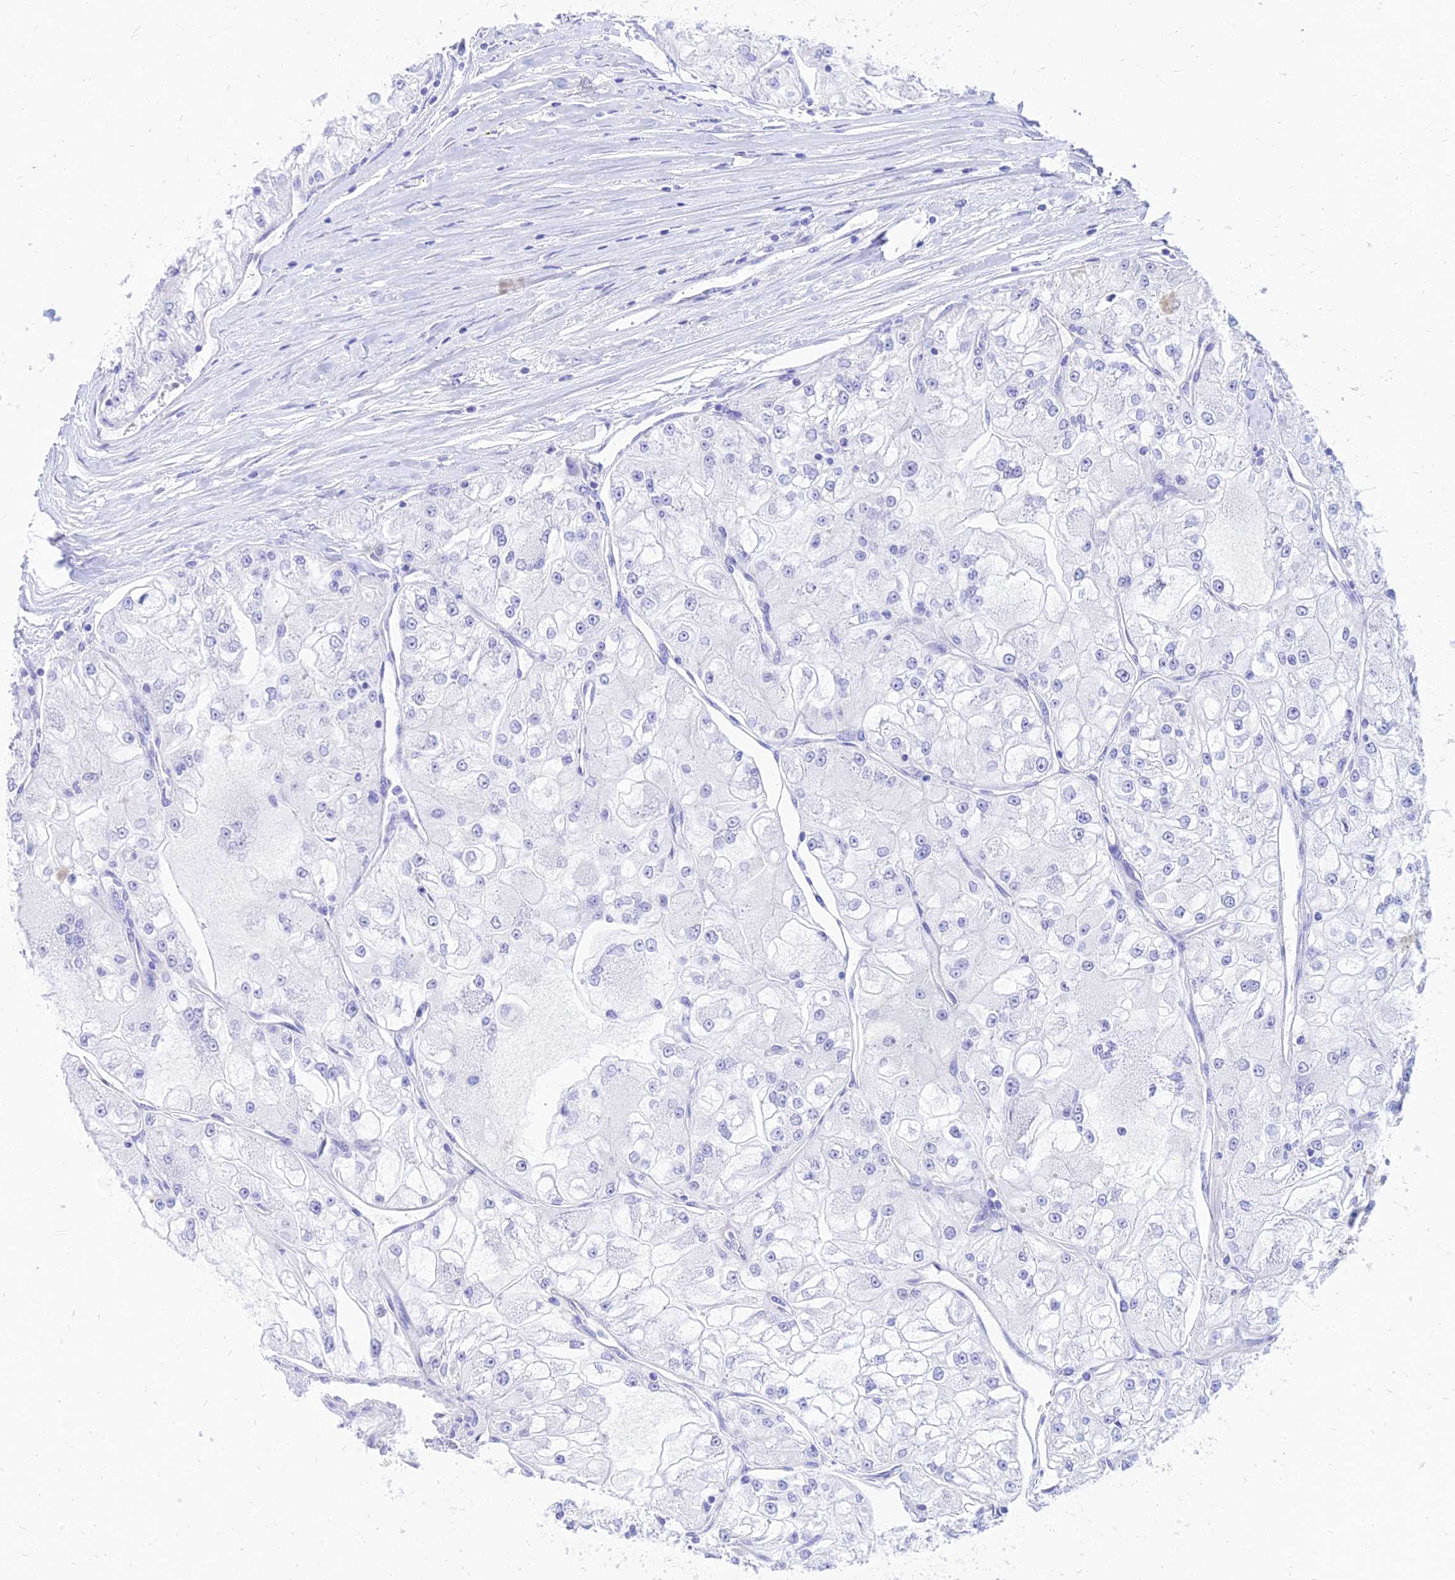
{"staining": {"intensity": "negative", "quantity": "none", "location": "none"}, "tissue": "renal cancer", "cell_type": "Tumor cells", "image_type": "cancer", "snomed": [{"axis": "morphology", "description": "Adenocarcinoma, NOS"}, {"axis": "topography", "description": "Kidney"}], "caption": "Image shows no significant protein expression in tumor cells of adenocarcinoma (renal).", "gene": "PKN3", "patient": {"sex": "female", "age": 72}}